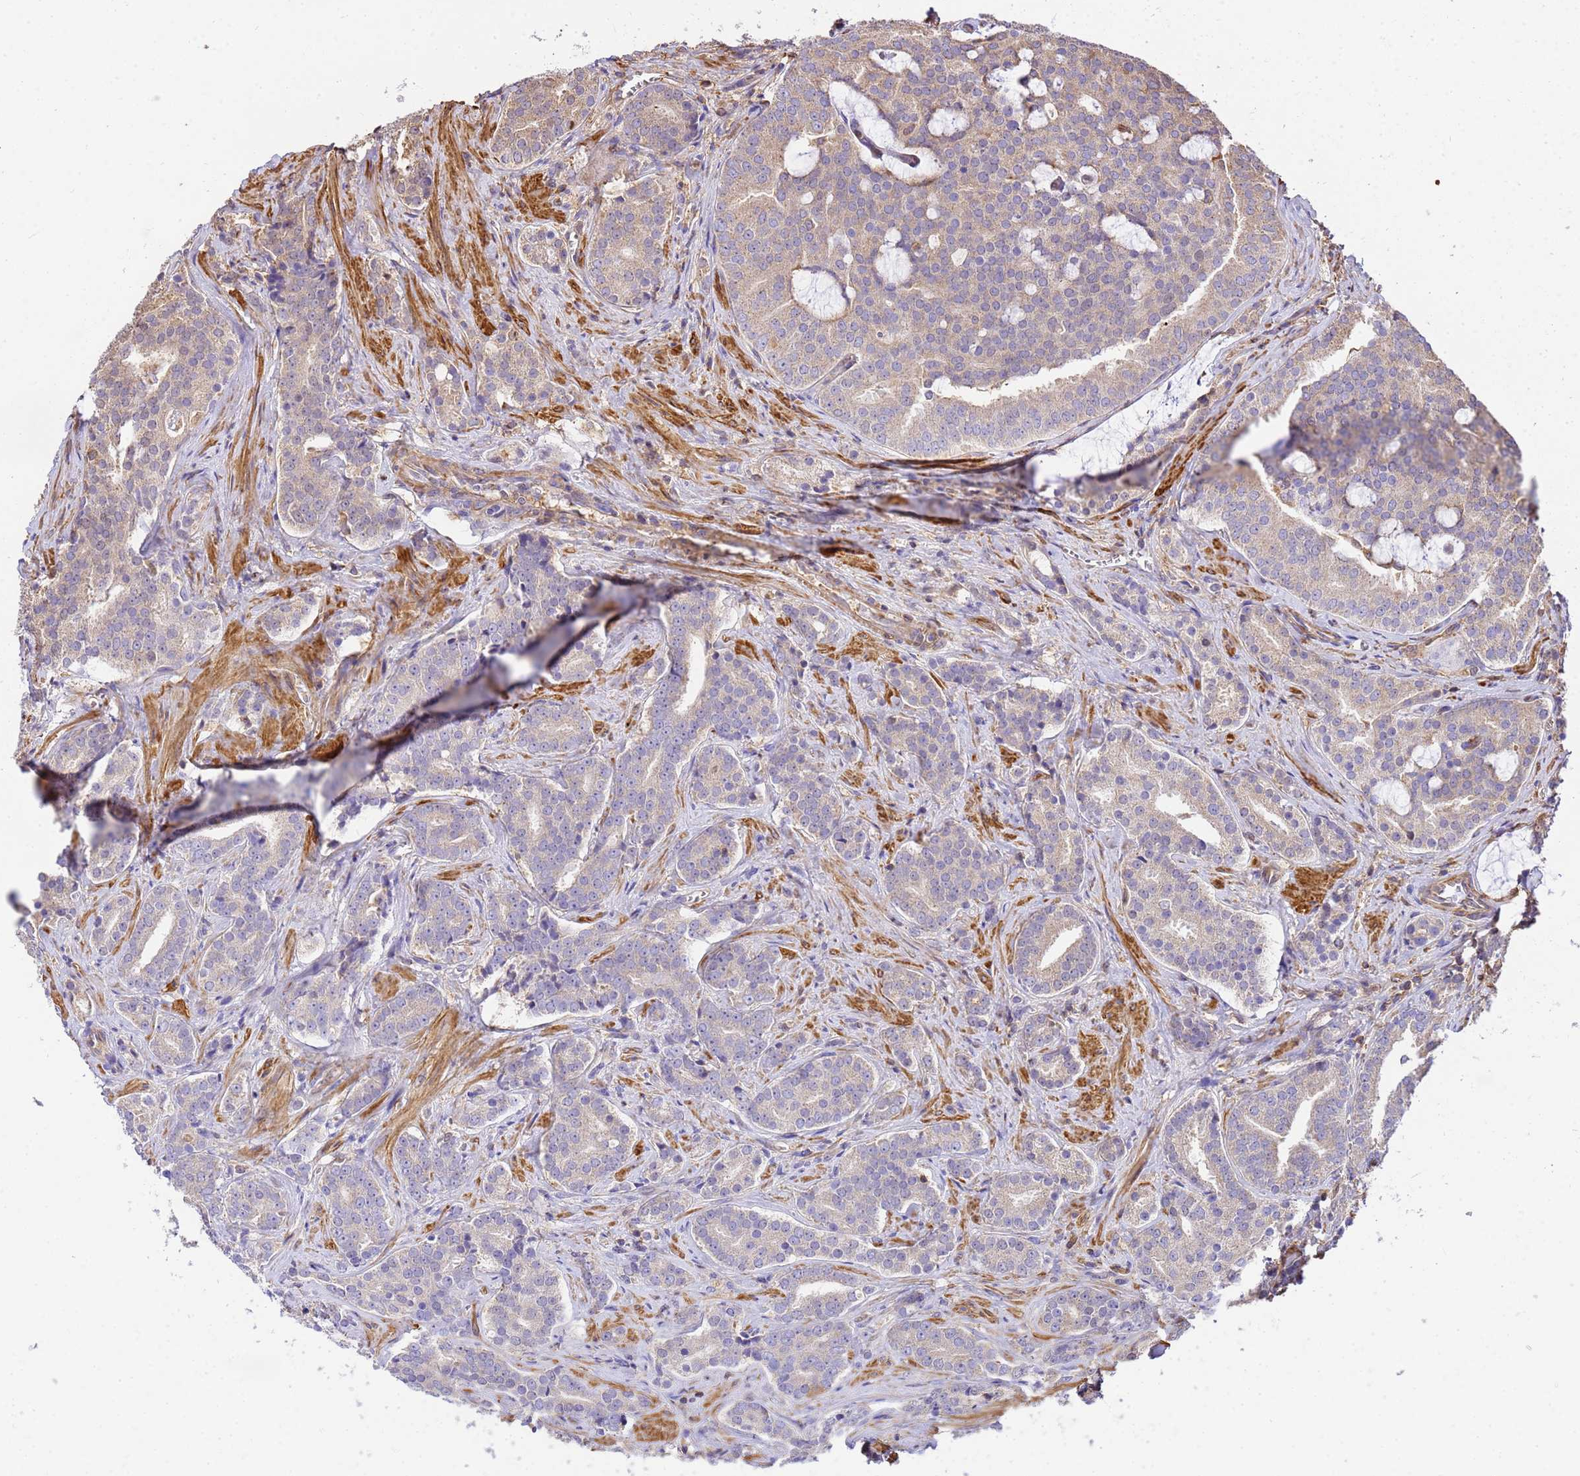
{"staining": {"intensity": "weak", "quantity": "25%-75%", "location": "cytoplasmic/membranous"}, "tissue": "prostate cancer", "cell_type": "Tumor cells", "image_type": "cancer", "snomed": [{"axis": "morphology", "description": "Adenocarcinoma, High grade"}, {"axis": "topography", "description": "Prostate"}], "caption": "The immunohistochemical stain labels weak cytoplasmic/membranous expression in tumor cells of prostate cancer (adenocarcinoma (high-grade)) tissue.", "gene": "WDR64", "patient": {"sex": "male", "age": 55}}